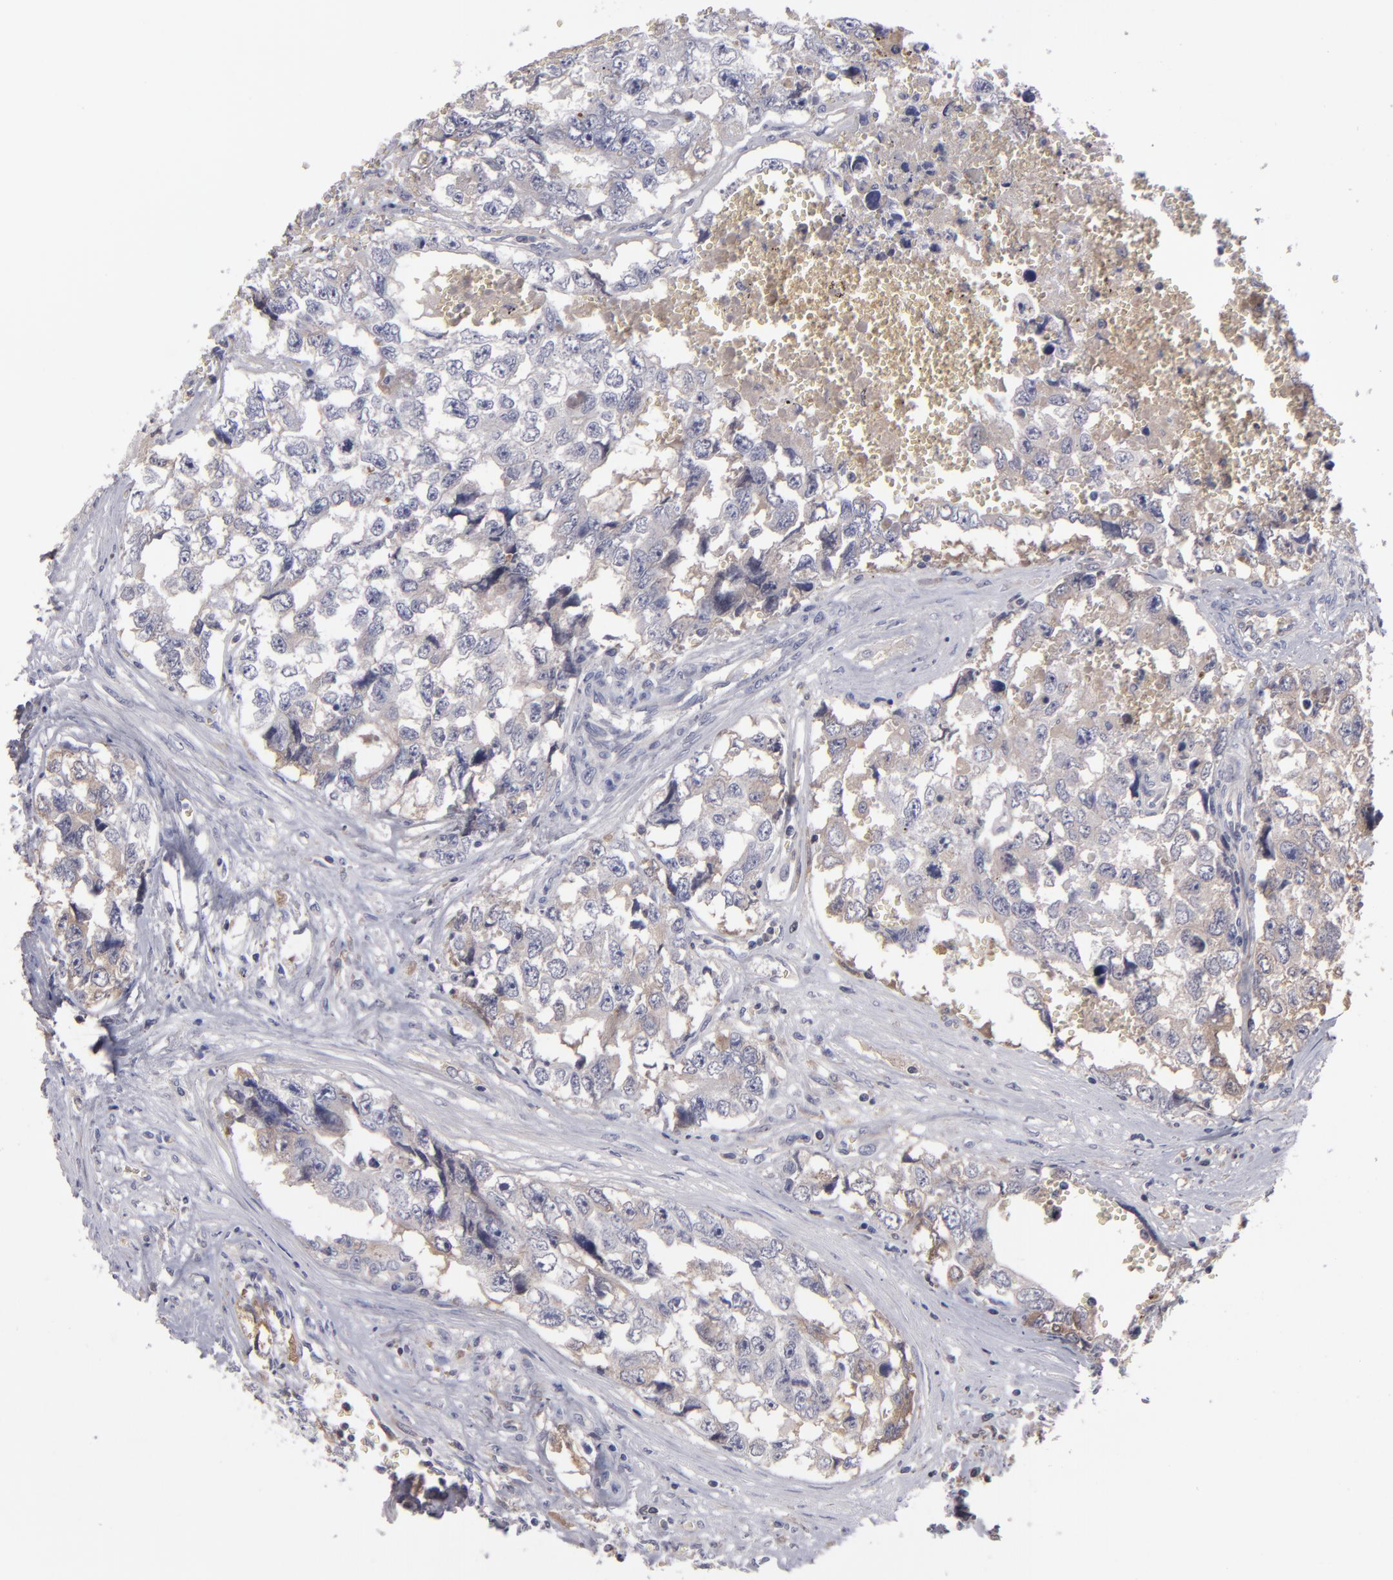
{"staining": {"intensity": "weak", "quantity": "25%-75%", "location": "cytoplasmic/membranous"}, "tissue": "testis cancer", "cell_type": "Tumor cells", "image_type": "cancer", "snomed": [{"axis": "morphology", "description": "Carcinoma, Embryonal, NOS"}, {"axis": "topography", "description": "Testis"}], "caption": "Protein positivity by immunohistochemistry demonstrates weak cytoplasmic/membranous expression in about 25%-75% of tumor cells in testis cancer.", "gene": "ITIH4", "patient": {"sex": "male", "age": 31}}